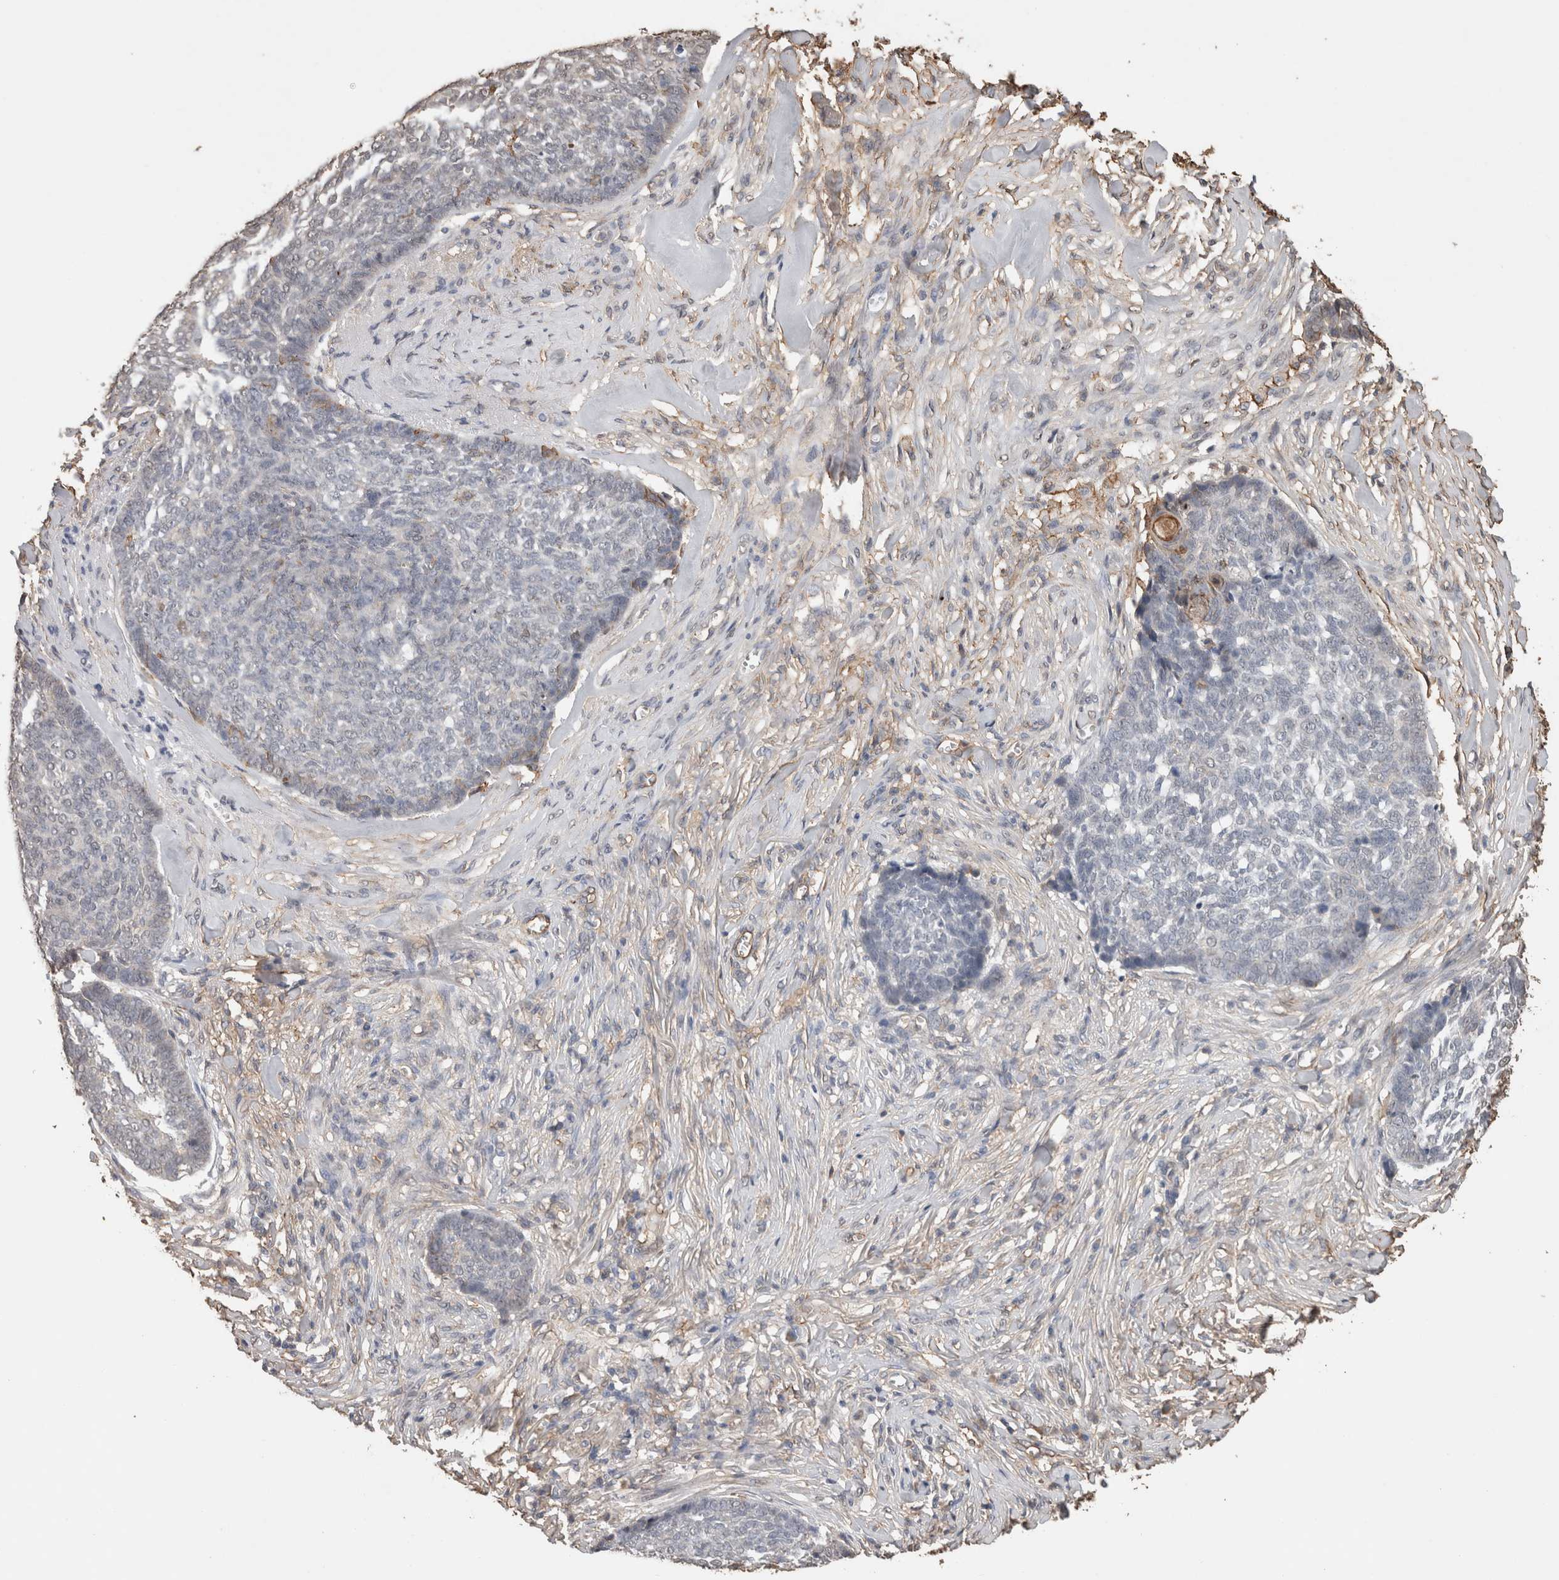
{"staining": {"intensity": "negative", "quantity": "none", "location": "none"}, "tissue": "skin cancer", "cell_type": "Tumor cells", "image_type": "cancer", "snomed": [{"axis": "morphology", "description": "Basal cell carcinoma"}, {"axis": "topography", "description": "Skin"}], "caption": "This histopathology image is of skin cancer stained with immunohistochemistry (IHC) to label a protein in brown with the nuclei are counter-stained blue. There is no positivity in tumor cells.", "gene": "S100A10", "patient": {"sex": "male", "age": 84}}